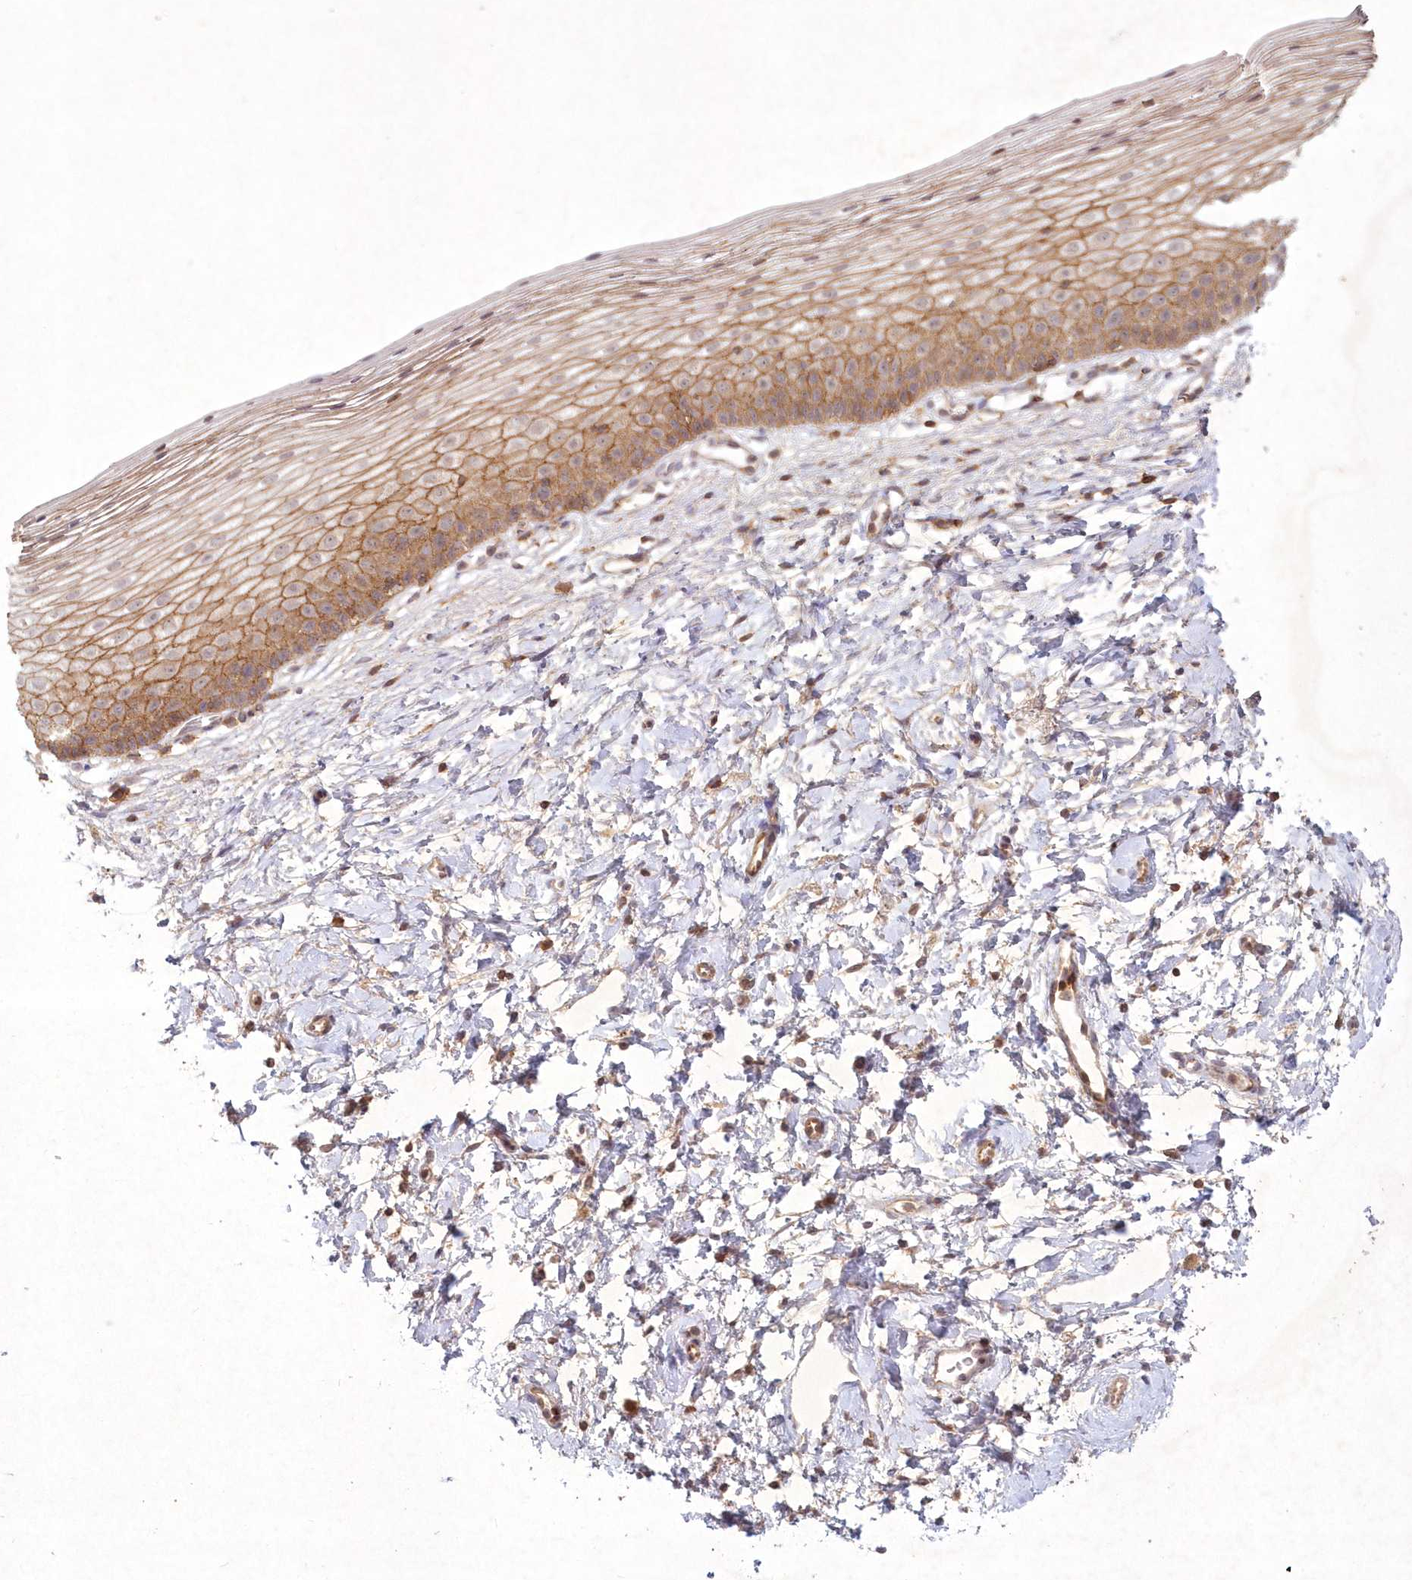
{"staining": {"intensity": "moderate", "quantity": ">75%", "location": "cytoplasmic/membranous,nuclear"}, "tissue": "cervix", "cell_type": "Glandular cells", "image_type": "normal", "snomed": [{"axis": "morphology", "description": "Normal tissue, NOS"}, {"axis": "topography", "description": "Cervix"}], "caption": "Immunohistochemical staining of normal human cervix demonstrates >75% levels of moderate cytoplasmic/membranous,nuclear protein staining in approximately >75% of glandular cells. (DAB (3,3'-diaminobenzidine) = brown stain, brightfield microscopy at high magnification).", "gene": "TOGARAM2", "patient": {"sex": "female", "age": 72}}